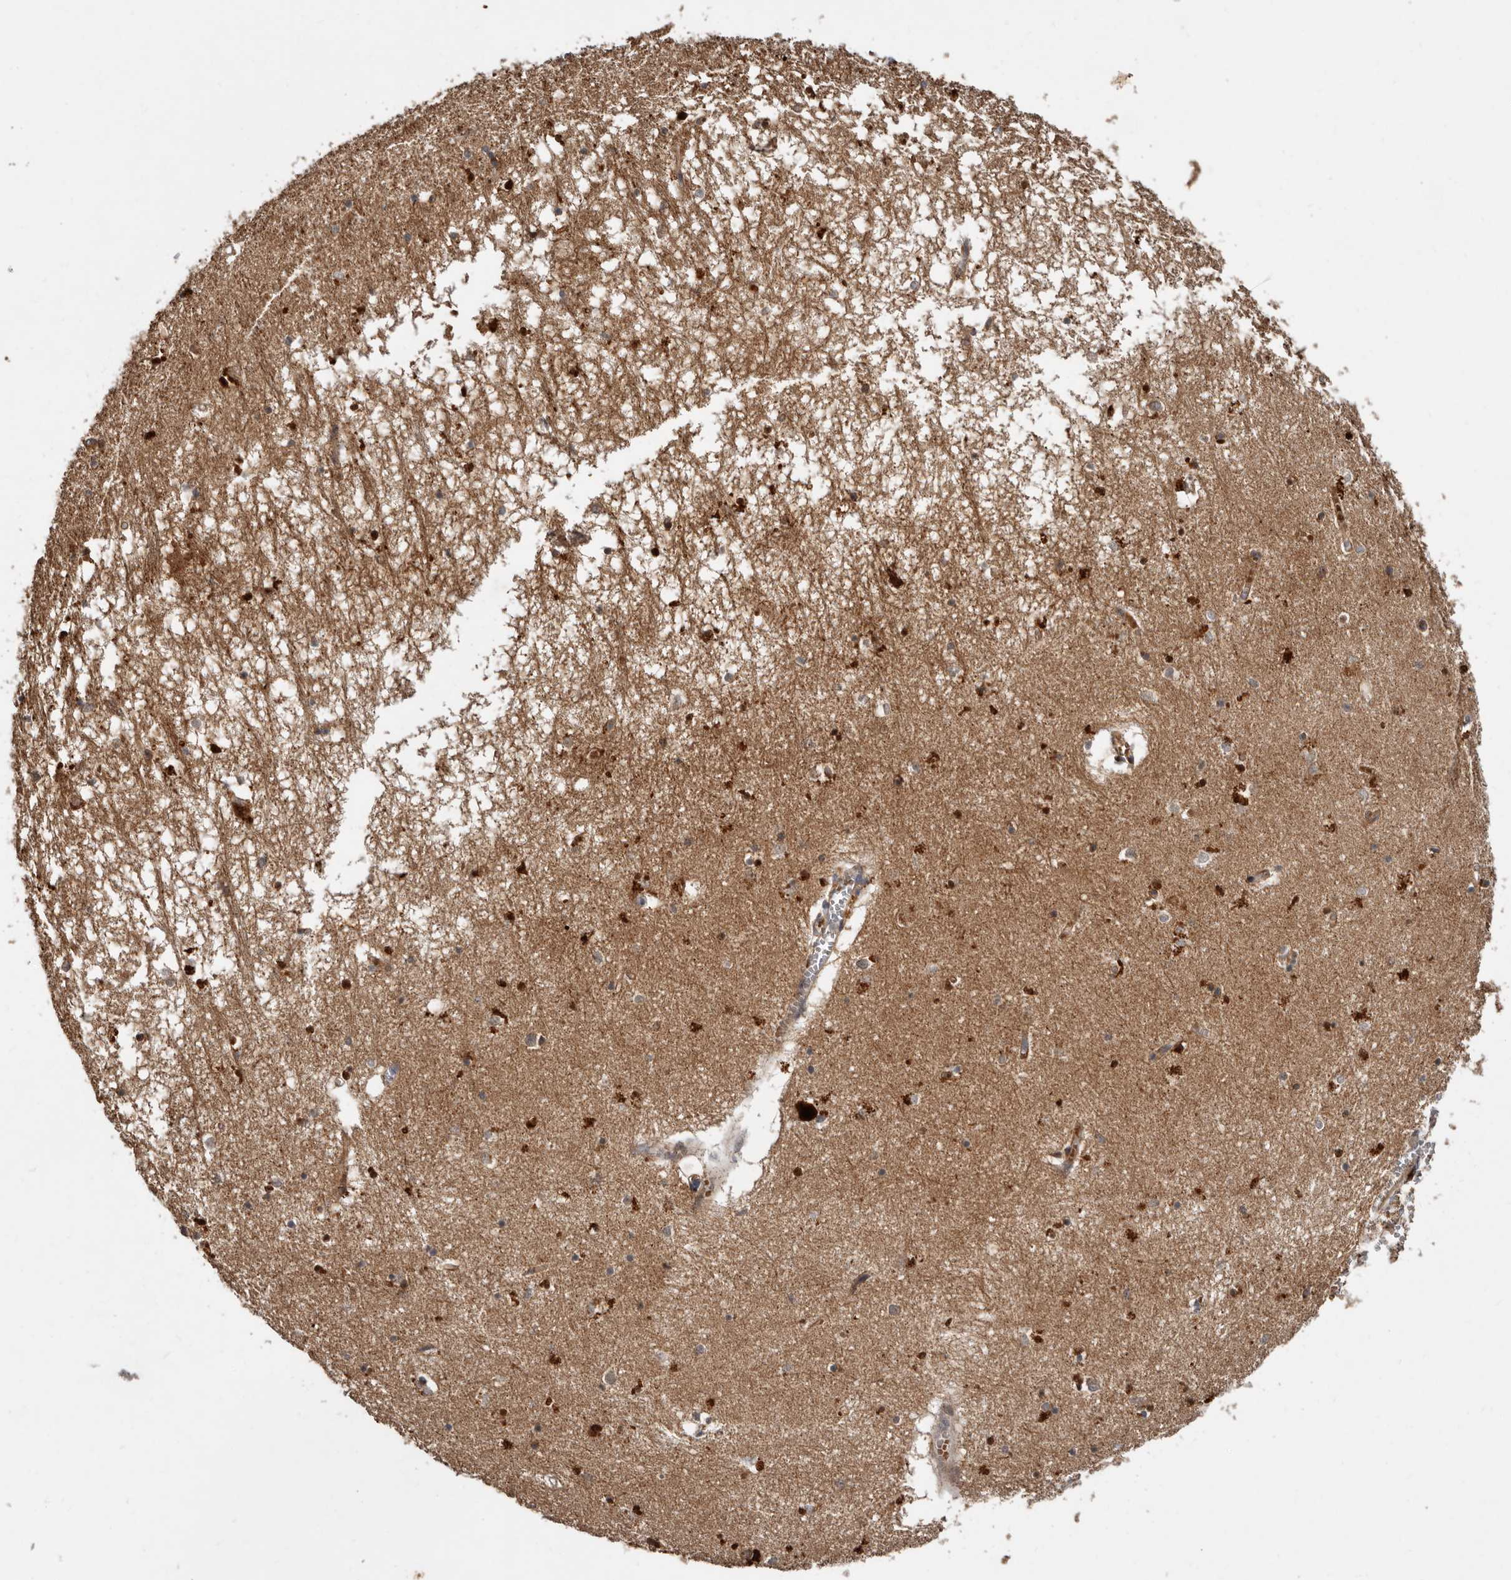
{"staining": {"intensity": "moderate", "quantity": "25%-75%", "location": "cytoplasmic/membranous"}, "tissue": "hippocampus", "cell_type": "Glial cells", "image_type": "normal", "snomed": [{"axis": "morphology", "description": "Normal tissue, NOS"}, {"axis": "topography", "description": "Hippocampus"}], "caption": "Human hippocampus stained with a brown dye displays moderate cytoplasmic/membranous positive expression in about 25%-75% of glial cells.", "gene": "GOT1L1", "patient": {"sex": "male", "age": 70}}